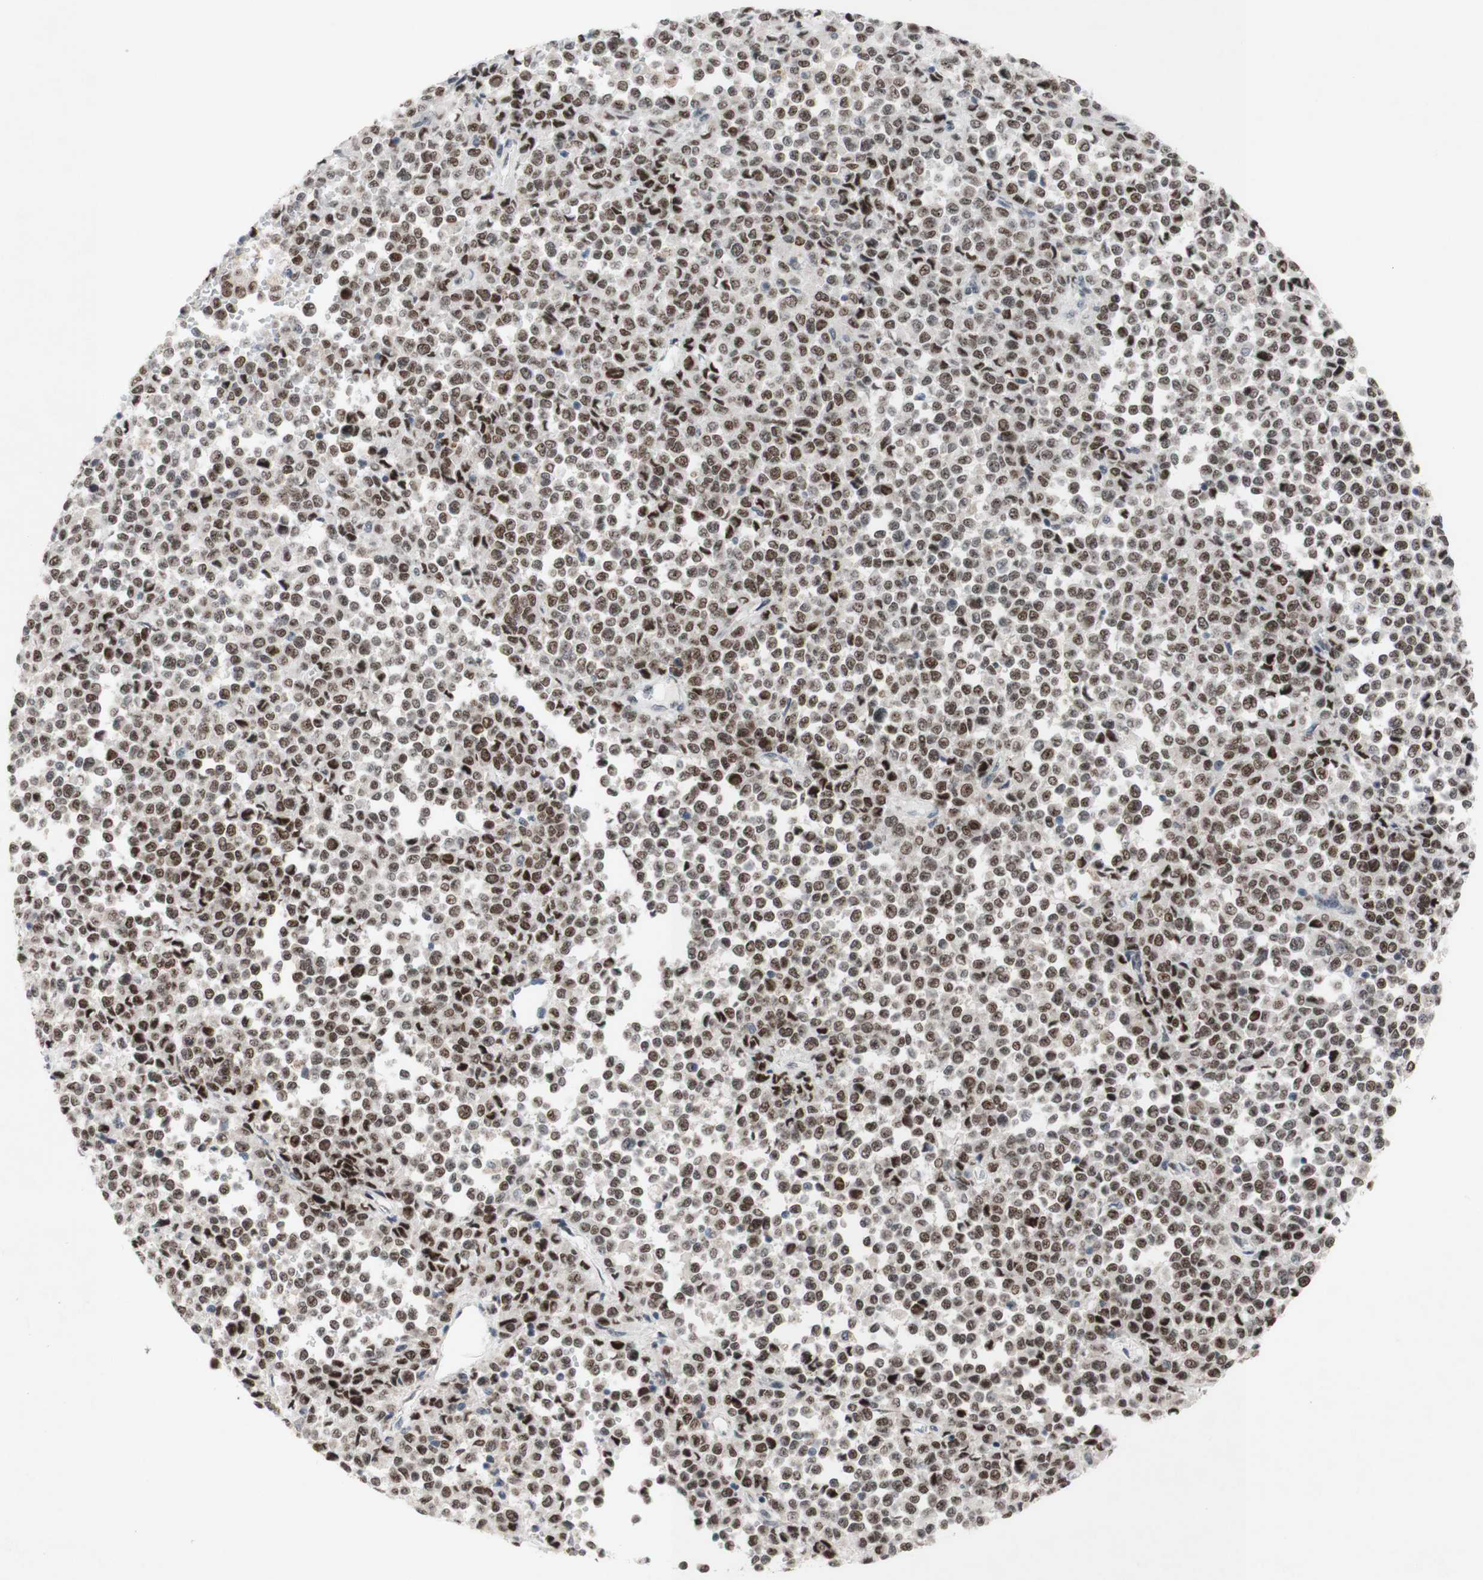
{"staining": {"intensity": "weak", "quantity": ">75%", "location": "nuclear"}, "tissue": "melanoma", "cell_type": "Tumor cells", "image_type": "cancer", "snomed": [{"axis": "morphology", "description": "Malignant melanoma, Metastatic site"}, {"axis": "topography", "description": "Pancreas"}], "caption": "Protein analysis of melanoma tissue exhibits weak nuclear staining in approximately >75% of tumor cells.", "gene": "POLR1A", "patient": {"sex": "female", "age": 30}}